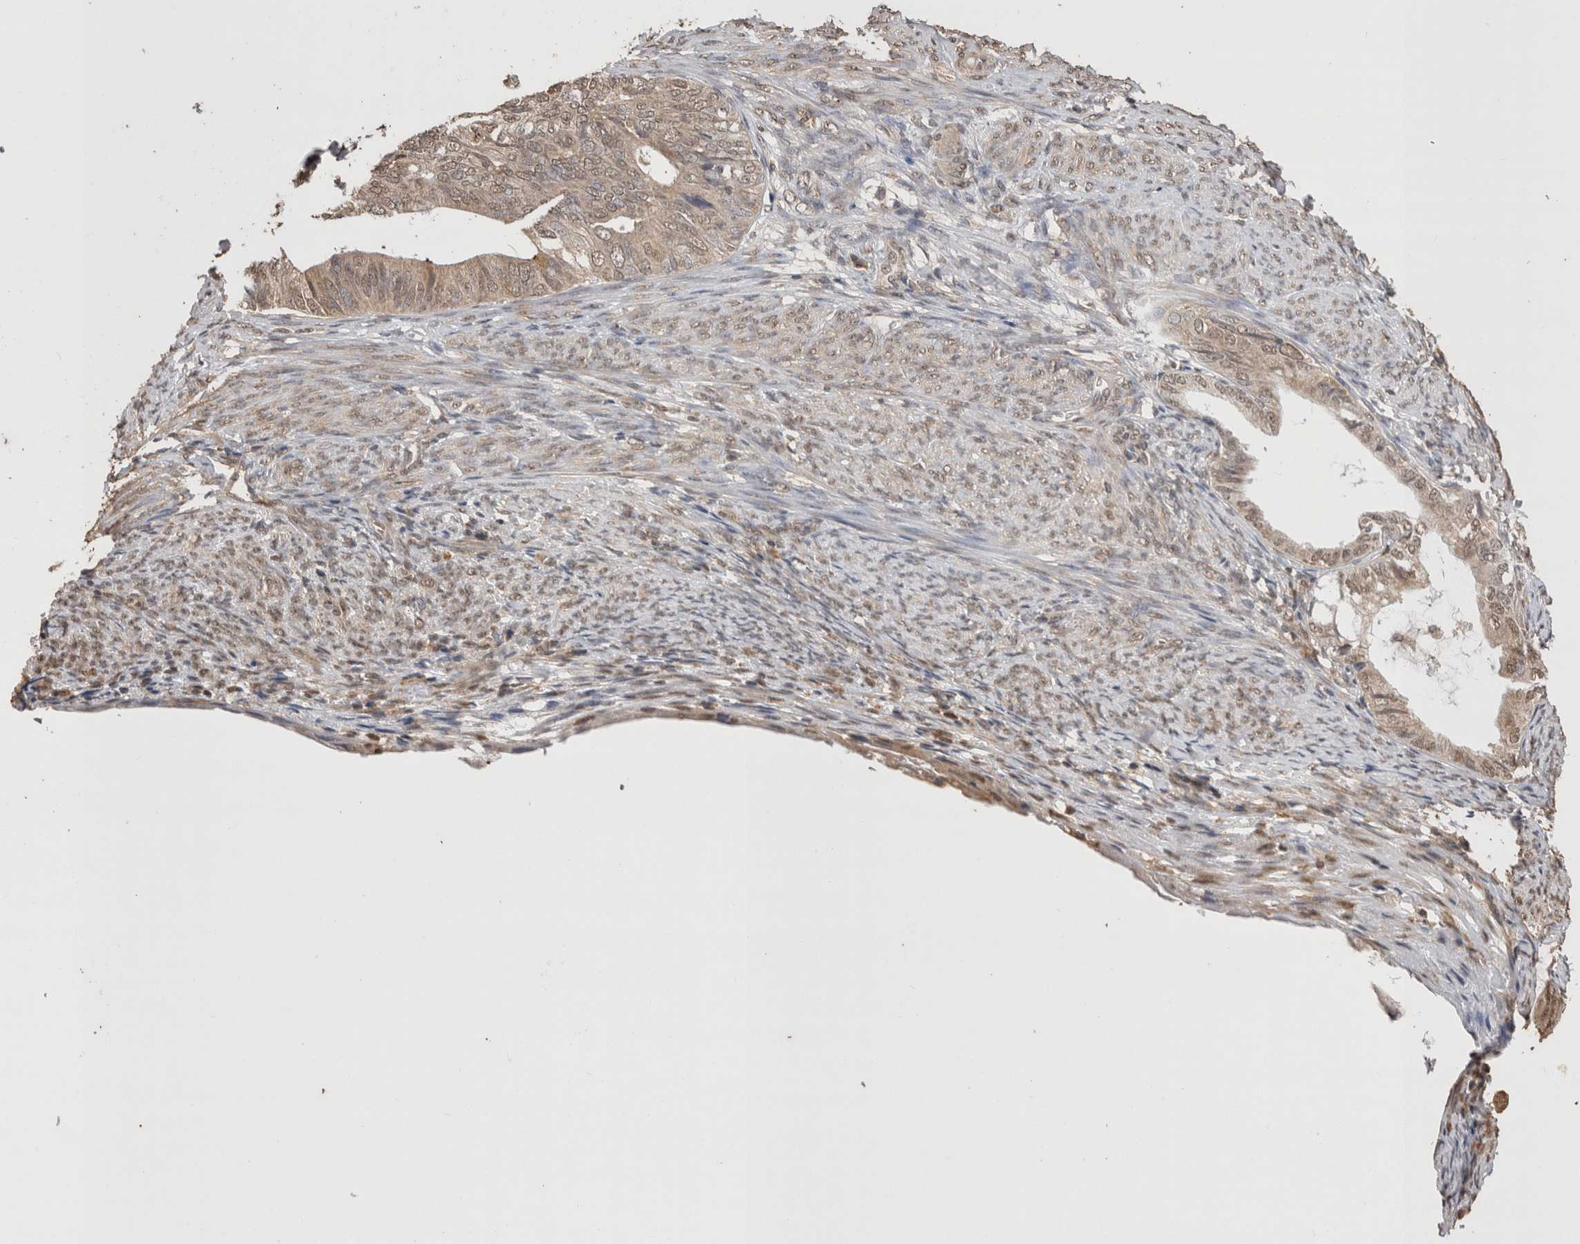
{"staining": {"intensity": "weak", "quantity": ">75%", "location": "cytoplasmic/membranous"}, "tissue": "endometrial cancer", "cell_type": "Tumor cells", "image_type": "cancer", "snomed": [{"axis": "morphology", "description": "Adenocarcinoma, NOS"}, {"axis": "topography", "description": "Endometrium"}], "caption": "DAB immunohistochemical staining of human endometrial adenocarcinoma shows weak cytoplasmic/membranous protein expression in approximately >75% of tumor cells.", "gene": "GRK5", "patient": {"sex": "female", "age": 86}}